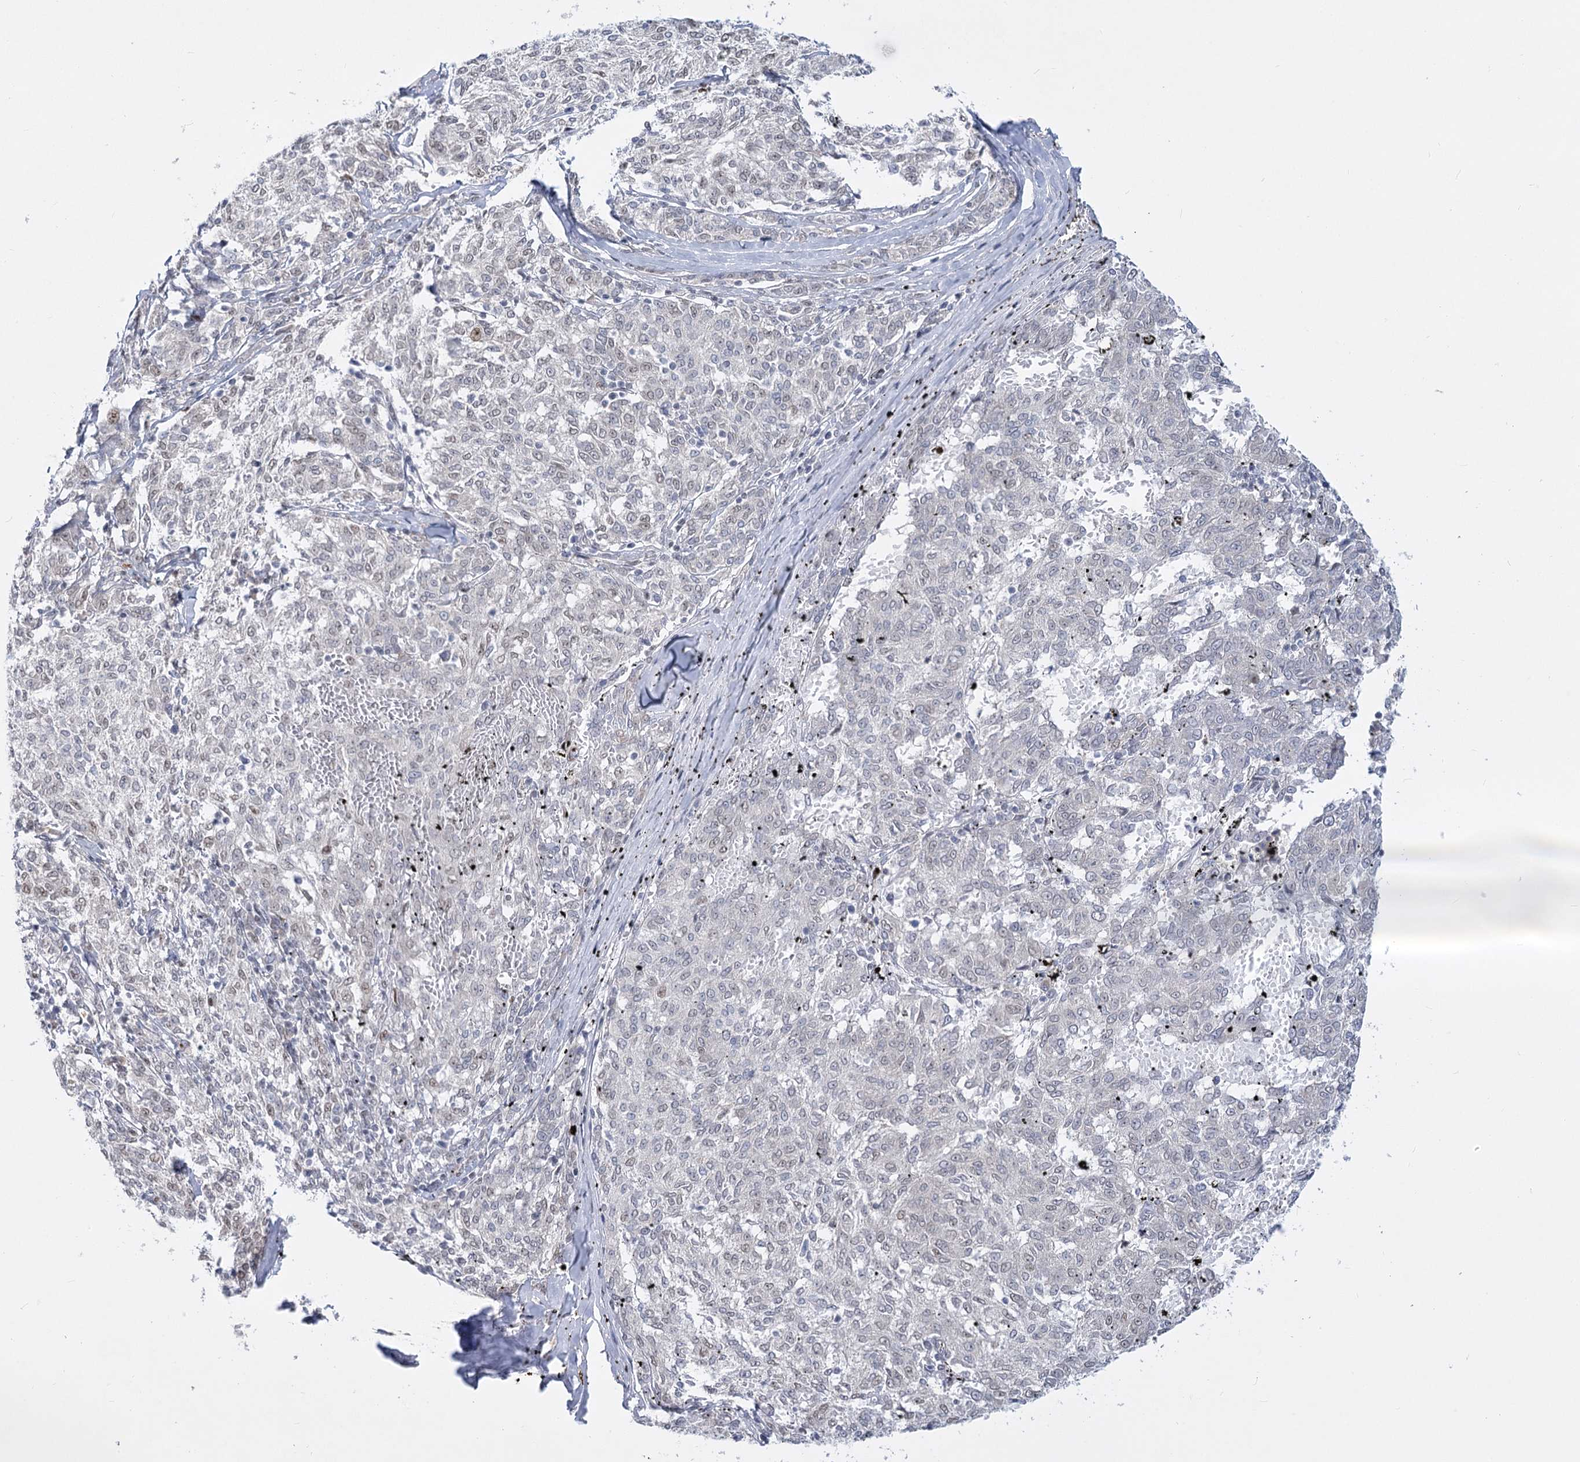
{"staining": {"intensity": "weak", "quantity": "<25%", "location": "nuclear"}, "tissue": "melanoma", "cell_type": "Tumor cells", "image_type": "cancer", "snomed": [{"axis": "morphology", "description": "Malignant melanoma, NOS"}, {"axis": "topography", "description": "Skin"}], "caption": "Histopathology image shows no significant protein positivity in tumor cells of melanoma. Nuclei are stained in blue.", "gene": "ARSI", "patient": {"sex": "female", "age": 72}}